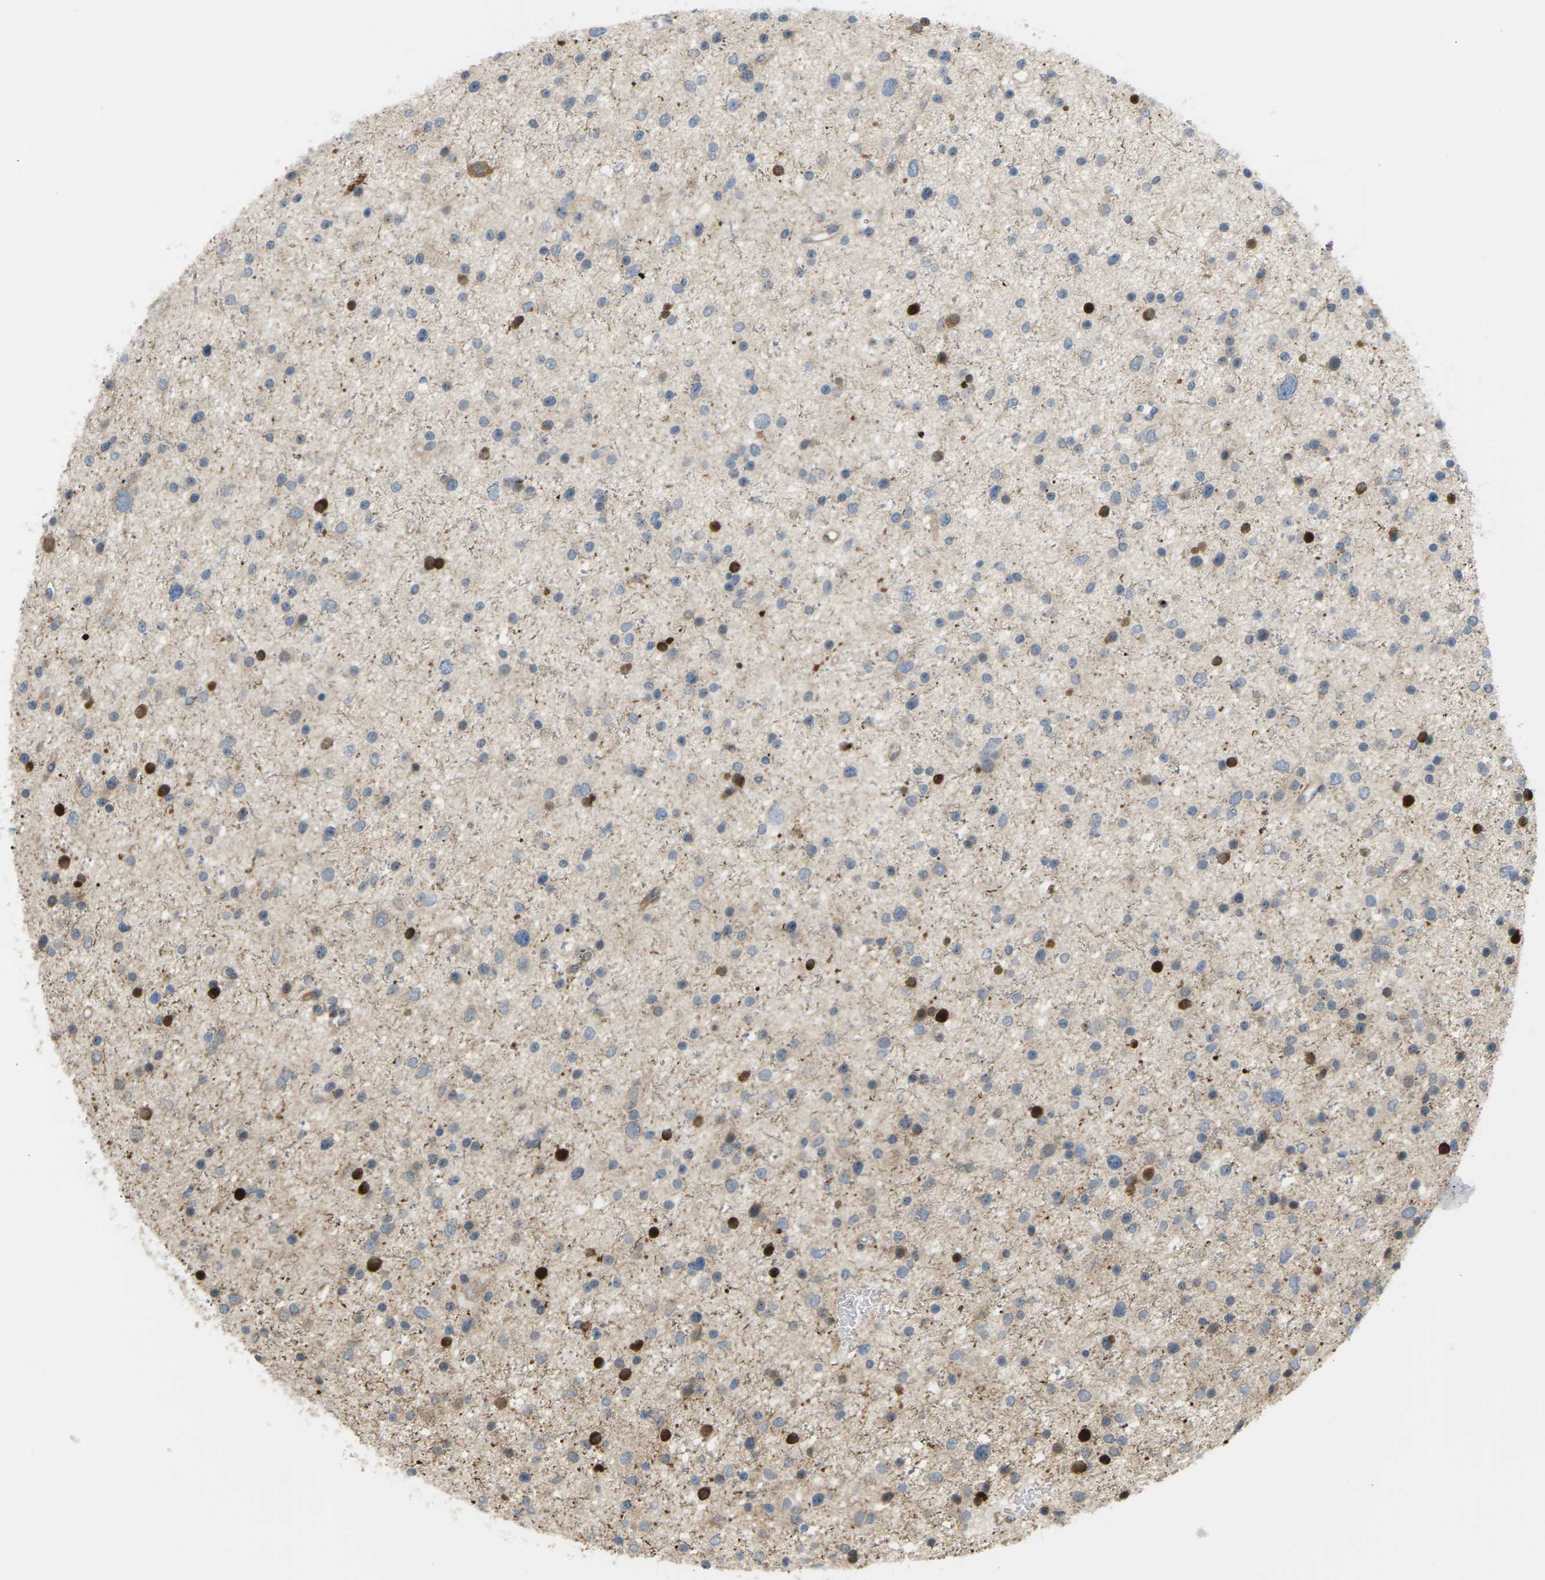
{"staining": {"intensity": "strong", "quantity": "<25%", "location": "cytoplasmic/membranous,nuclear"}, "tissue": "glioma", "cell_type": "Tumor cells", "image_type": "cancer", "snomed": [{"axis": "morphology", "description": "Glioma, malignant, Low grade"}, {"axis": "topography", "description": "Brain"}], "caption": "IHC histopathology image of human glioma stained for a protein (brown), which demonstrates medium levels of strong cytoplasmic/membranous and nuclear staining in approximately <25% of tumor cells.", "gene": "ROBO1", "patient": {"sex": "female", "age": 37}}